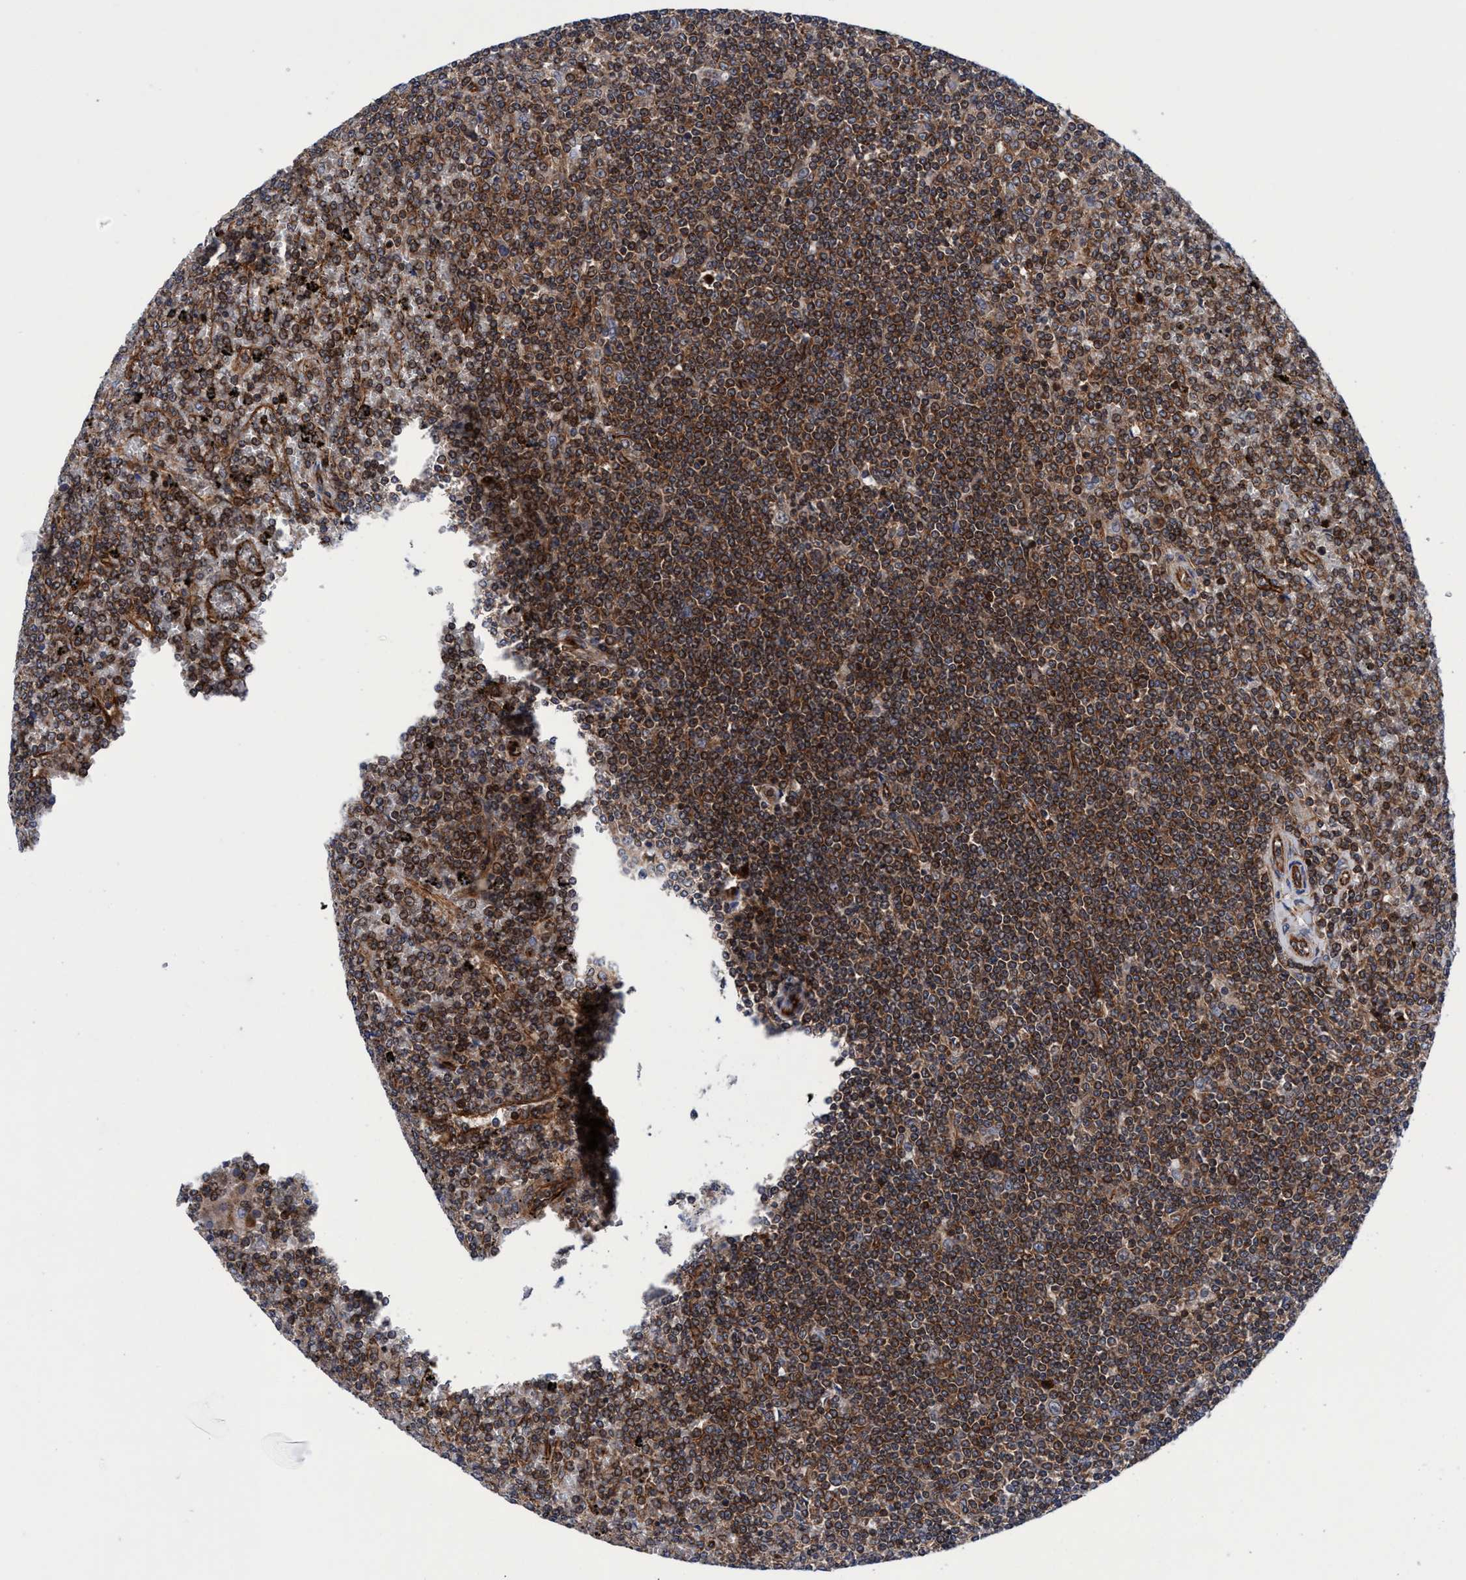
{"staining": {"intensity": "strong", "quantity": ">75%", "location": "cytoplasmic/membranous"}, "tissue": "lymphoma", "cell_type": "Tumor cells", "image_type": "cancer", "snomed": [{"axis": "morphology", "description": "Malignant lymphoma, non-Hodgkin's type, Low grade"}, {"axis": "topography", "description": "Spleen"}], "caption": "The image demonstrates immunohistochemical staining of lymphoma. There is strong cytoplasmic/membranous staining is present in about >75% of tumor cells. (Brightfield microscopy of DAB IHC at high magnification).", "gene": "MCM3AP", "patient": {"sex": "female", "age": 19}}